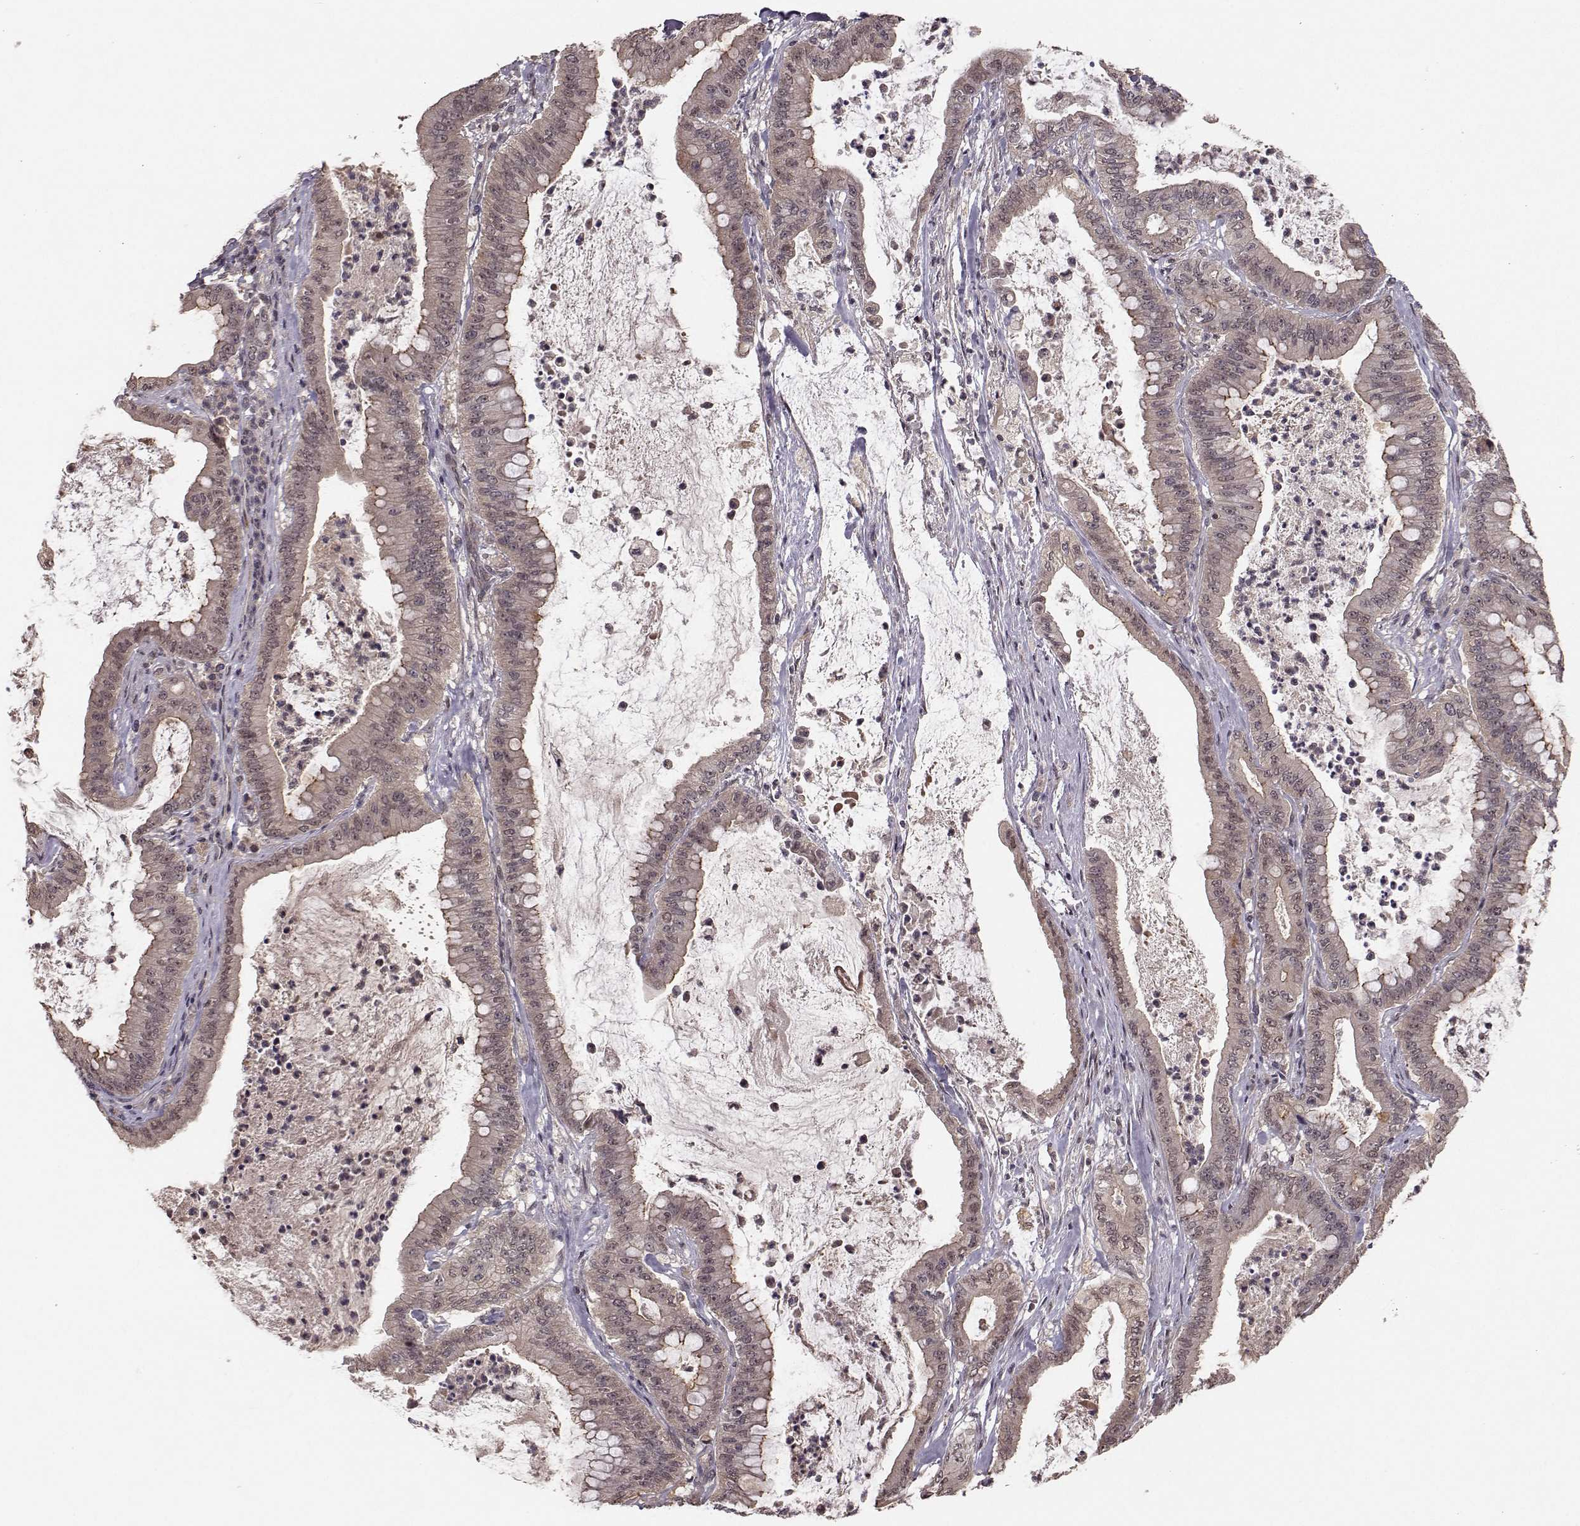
{"staining": {"intensity": "strong", "quantity": "<25%", "location": "cytoplasmic/membranous"}, "tissue": "pancreatic cancer", "cell_type": "Tumor cells", "image_type": "cancer", "snomed": [{"axis": "morphology", "description": "Adenocarcinoma, NOS"}, {"axis": "topography", "description": "Pancreas"}], "caption": "An image of pancreatic cancer (adenocarcinoma) stained for a protein shows strong cytoplasmic/membranous brown staining in tumor cells.", "gene": "PLEKHG3", "patient": {"sex": "male", "age": 71}}